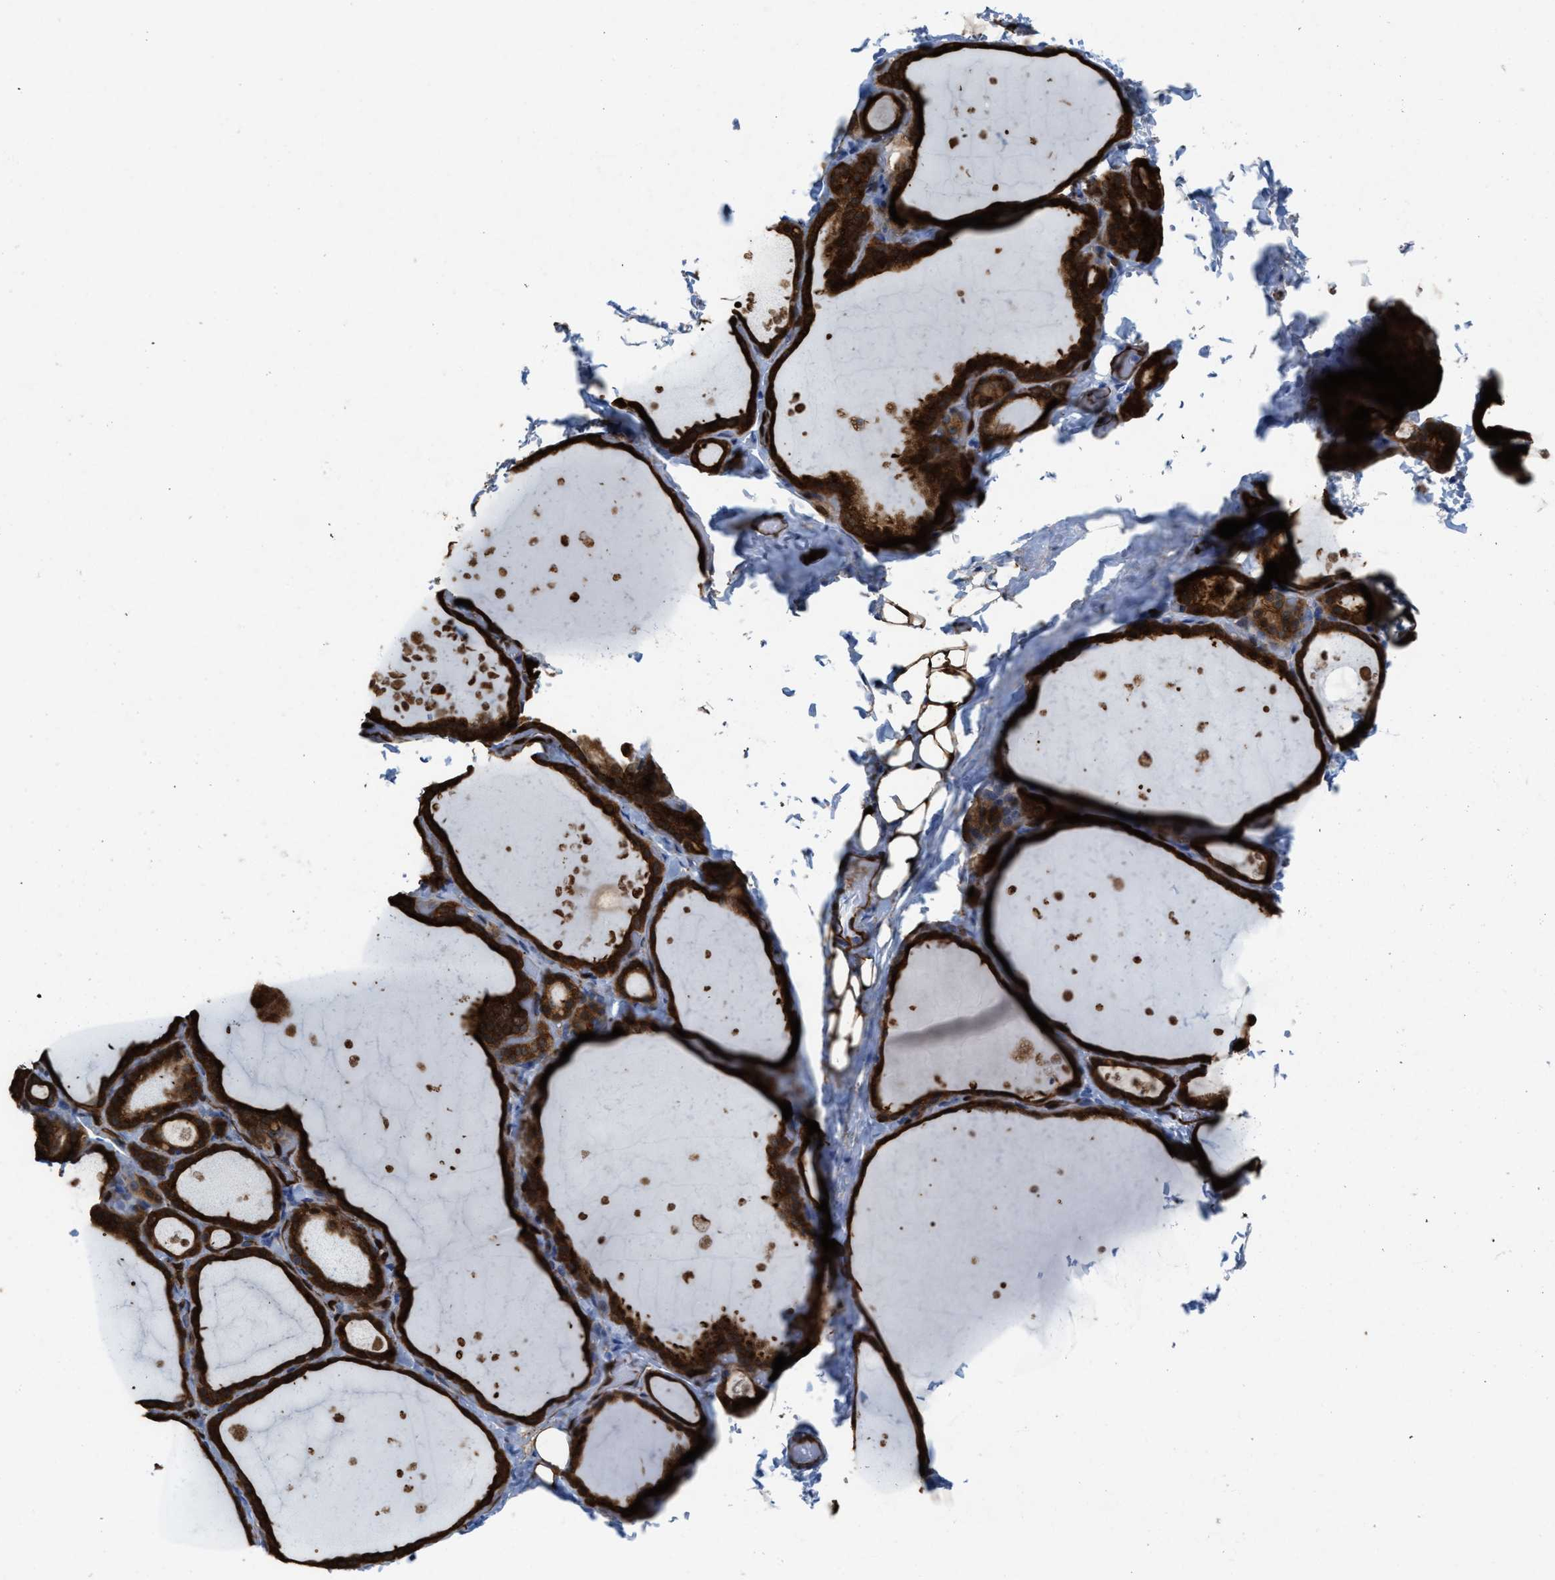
{"staining": {"intensity": "strong", "quantity": ">75%", "location": "cytoplasmic/membranous"}, "tissue": "thyroid gland", "cell_type": "Glandular cells", "image_type": "normal", "snomed": [{"axis": "morphology", "description": "Normal tissue, NOS"}, {"axis": "topography", "description": "Thyroid gland"}], "caption": "Immunohistochemistry micrograph of normal thyroid gland: human thyroid gland stained using immunohistochemistry (IHC) displays high levels of strong protein expression localized specifically in the cytoplasmic/membranous of glandular cells, appearing as a cytoplasmic/membranous brown color.", "gene": "ASS1", "patient": {"sex": "female", "age": 44}}